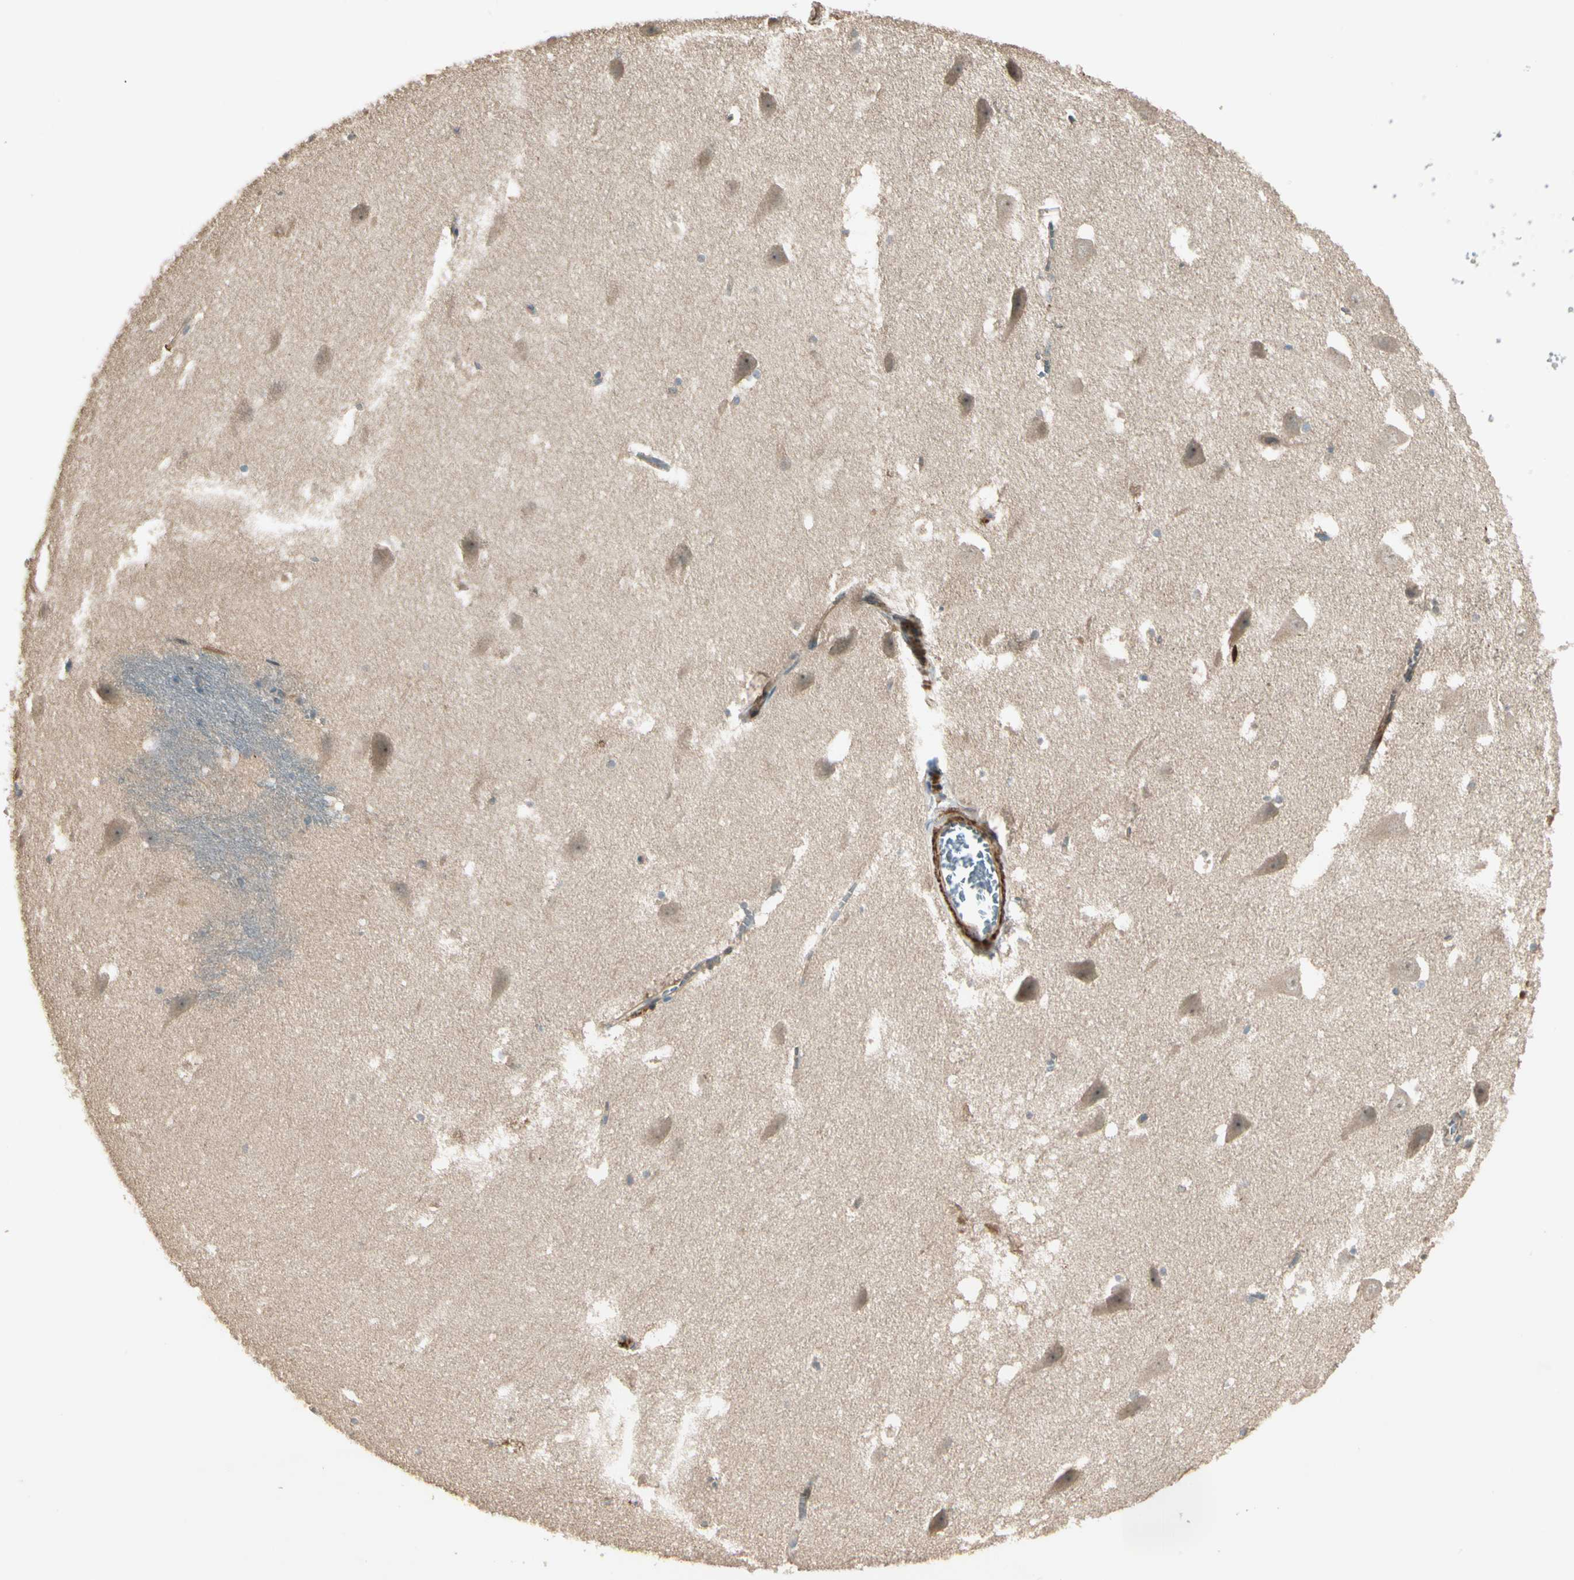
{"staining": {"intensity": "moderate", "quantity": "<25%", "location": "cytoplasmic/membranous"}, "tissue": "hippocampus", "cell_type": "Glial cells", "image_type": "normal", "snomed": [{"axis": "morphology", "description": "Normal tissue, NOS"}, {"axis": "topography", "description": "Hippocampus"}], "caption": "Protein expression analysis of unremarkable hippocampus demonstrates moderate cytoplasmic/membranous expression in approximately <25% of glial cells.", "gene": "ACVR1", "patient": {"sex": "male", "age": 45}}